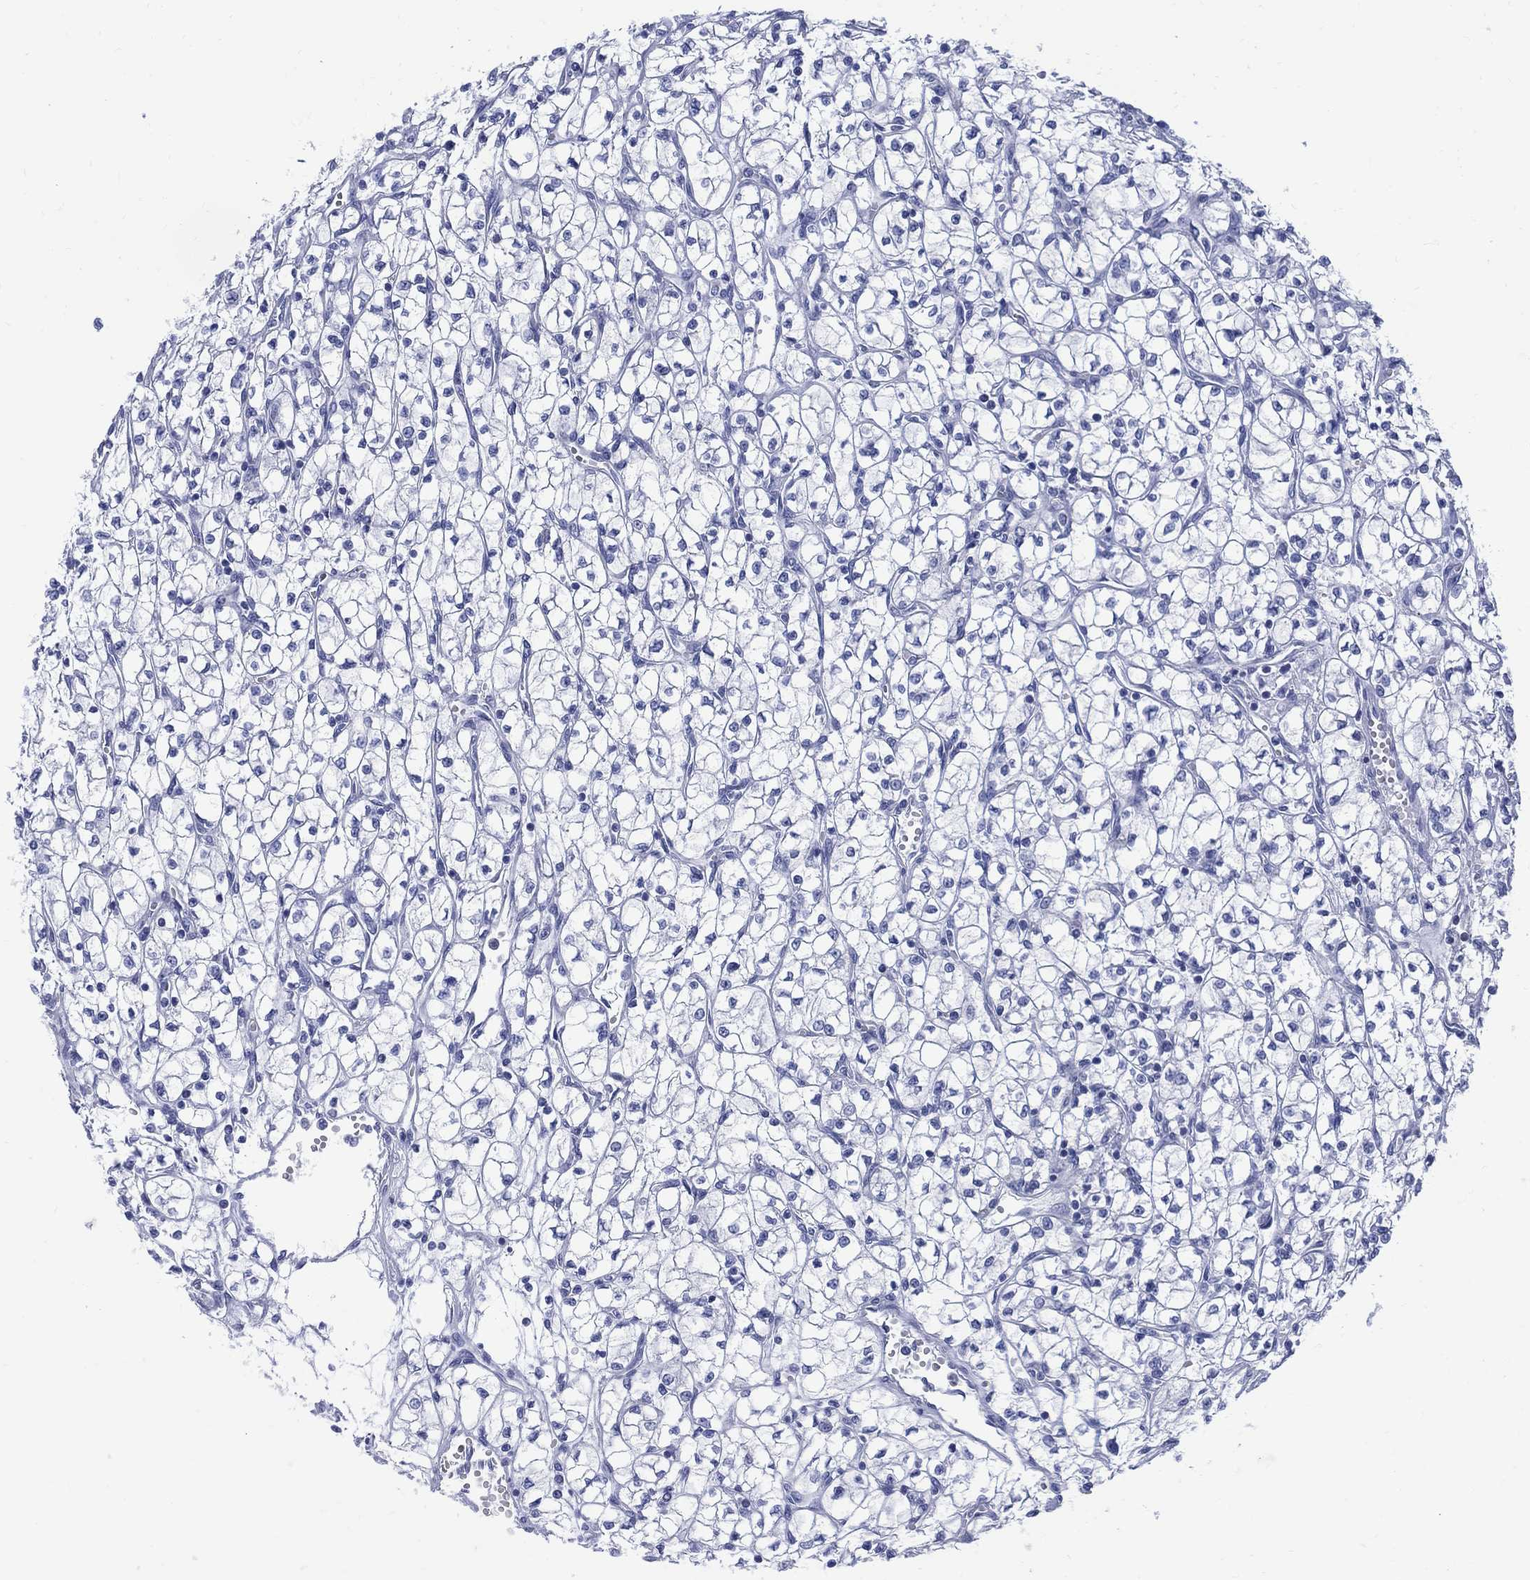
{"staining": {"intensity": "negative", "quantity": "none", "location": "none"}, "tissue": "renal cancer", "cell_type": "Tumor cells", "image_type": "cancer", "snomed": [{"axis": "morphology", "description": "Adenocarcinoma, NOS"}, {"axis": "topography", "description": "Kidney"}], "caption": "IHC histopathology image of human renal cancer stained for a protein (brown), which demonstrates no positivity in tumor cells.", "gene": "DDI1", "patient": {"sex": "female", "age": 64}}